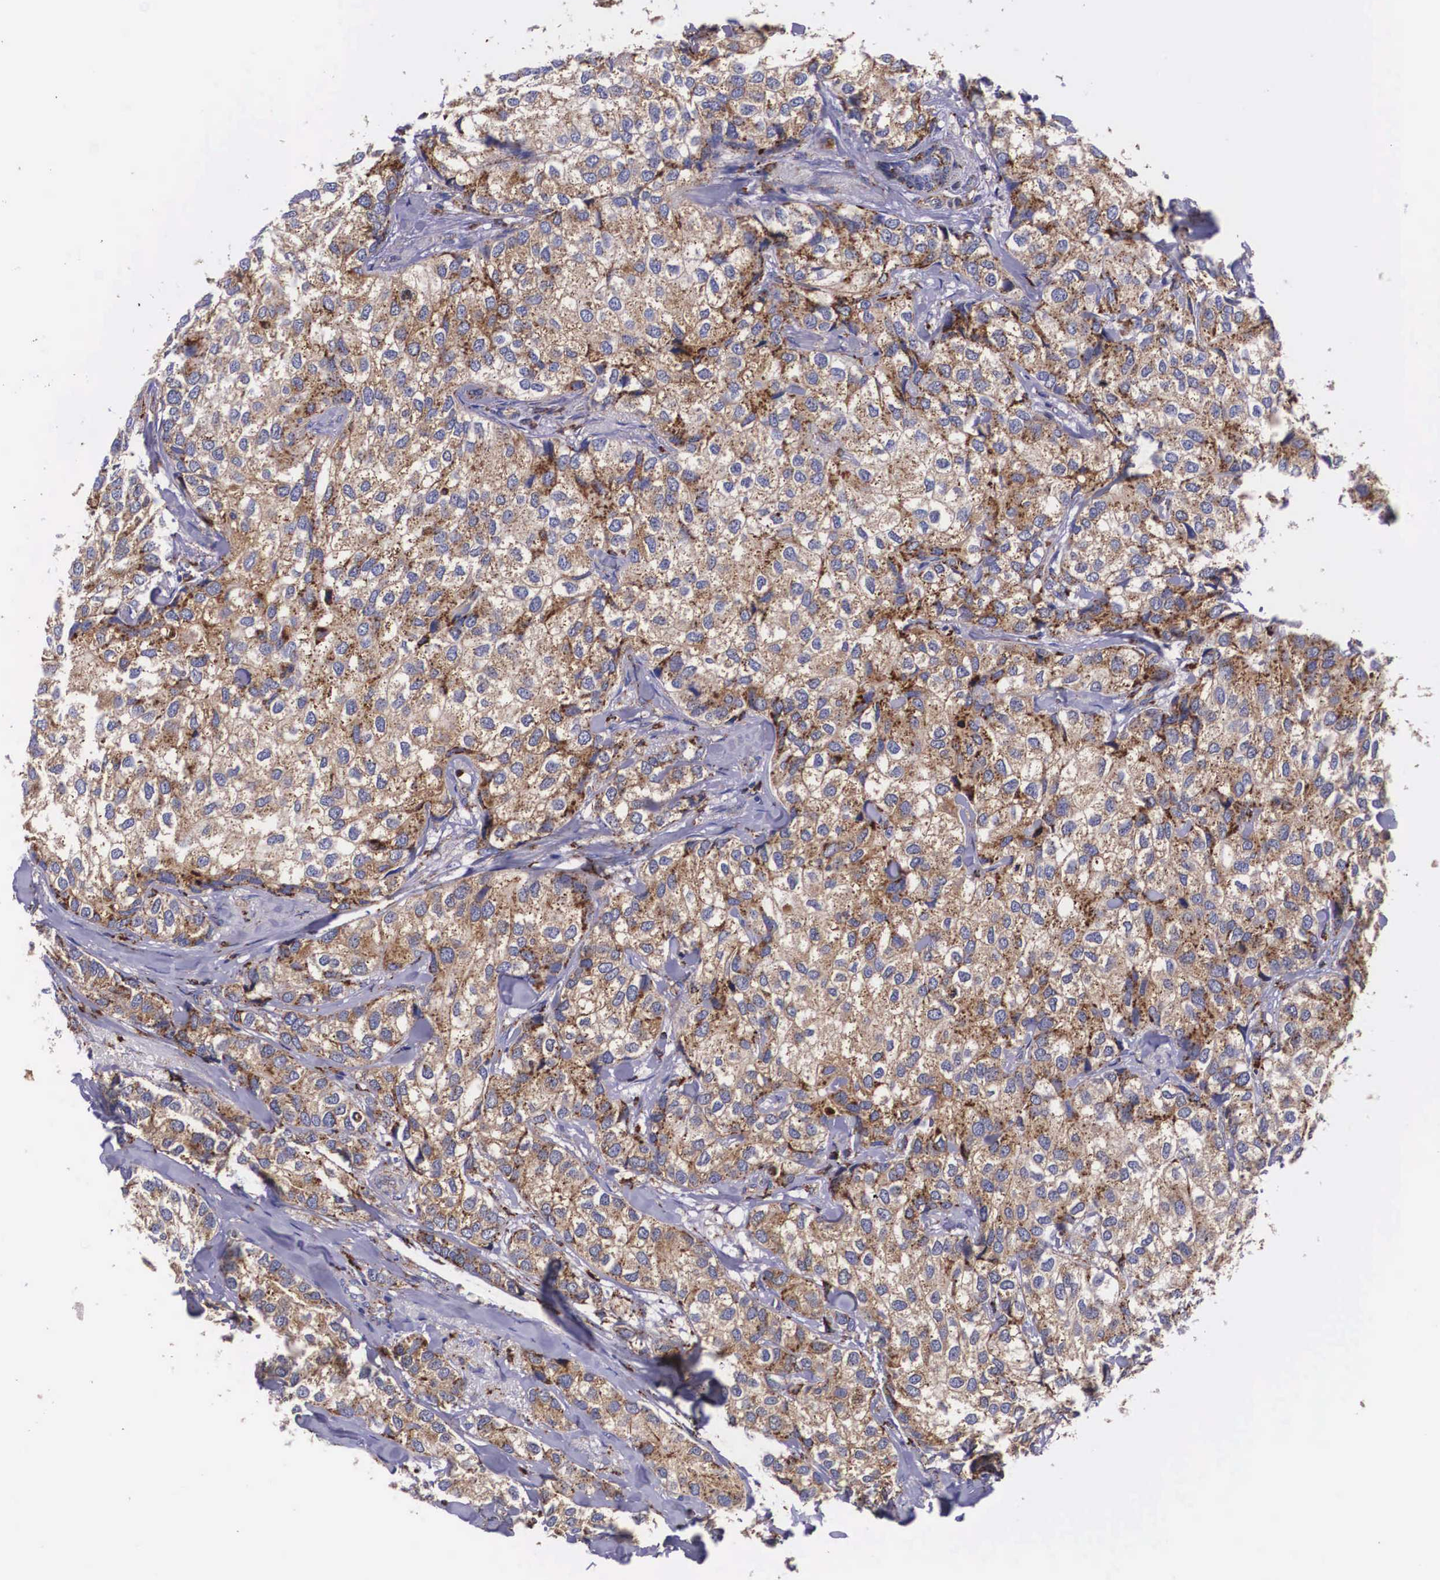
{"staining": {"intensity": "moderate", "quantity": ">75%", "location": "cytoplasmic/membranous"}, "tissue": "breast cancer", "cell_type": "Tumor cells", "image_type": "cancer", "snomed": [{"axis": "morphology", "description": "Duct carcinoma"}, {"axis": "topography", "description": "Breast"}], "caption": "Human breast cancer stained for a protein (brown) demonstrates moderate cytoplasmic/membranous positive staining in approximately >75% of tumor cells.", "gene": "NAGA", "patient": {"sex": "female", "age": 68}}